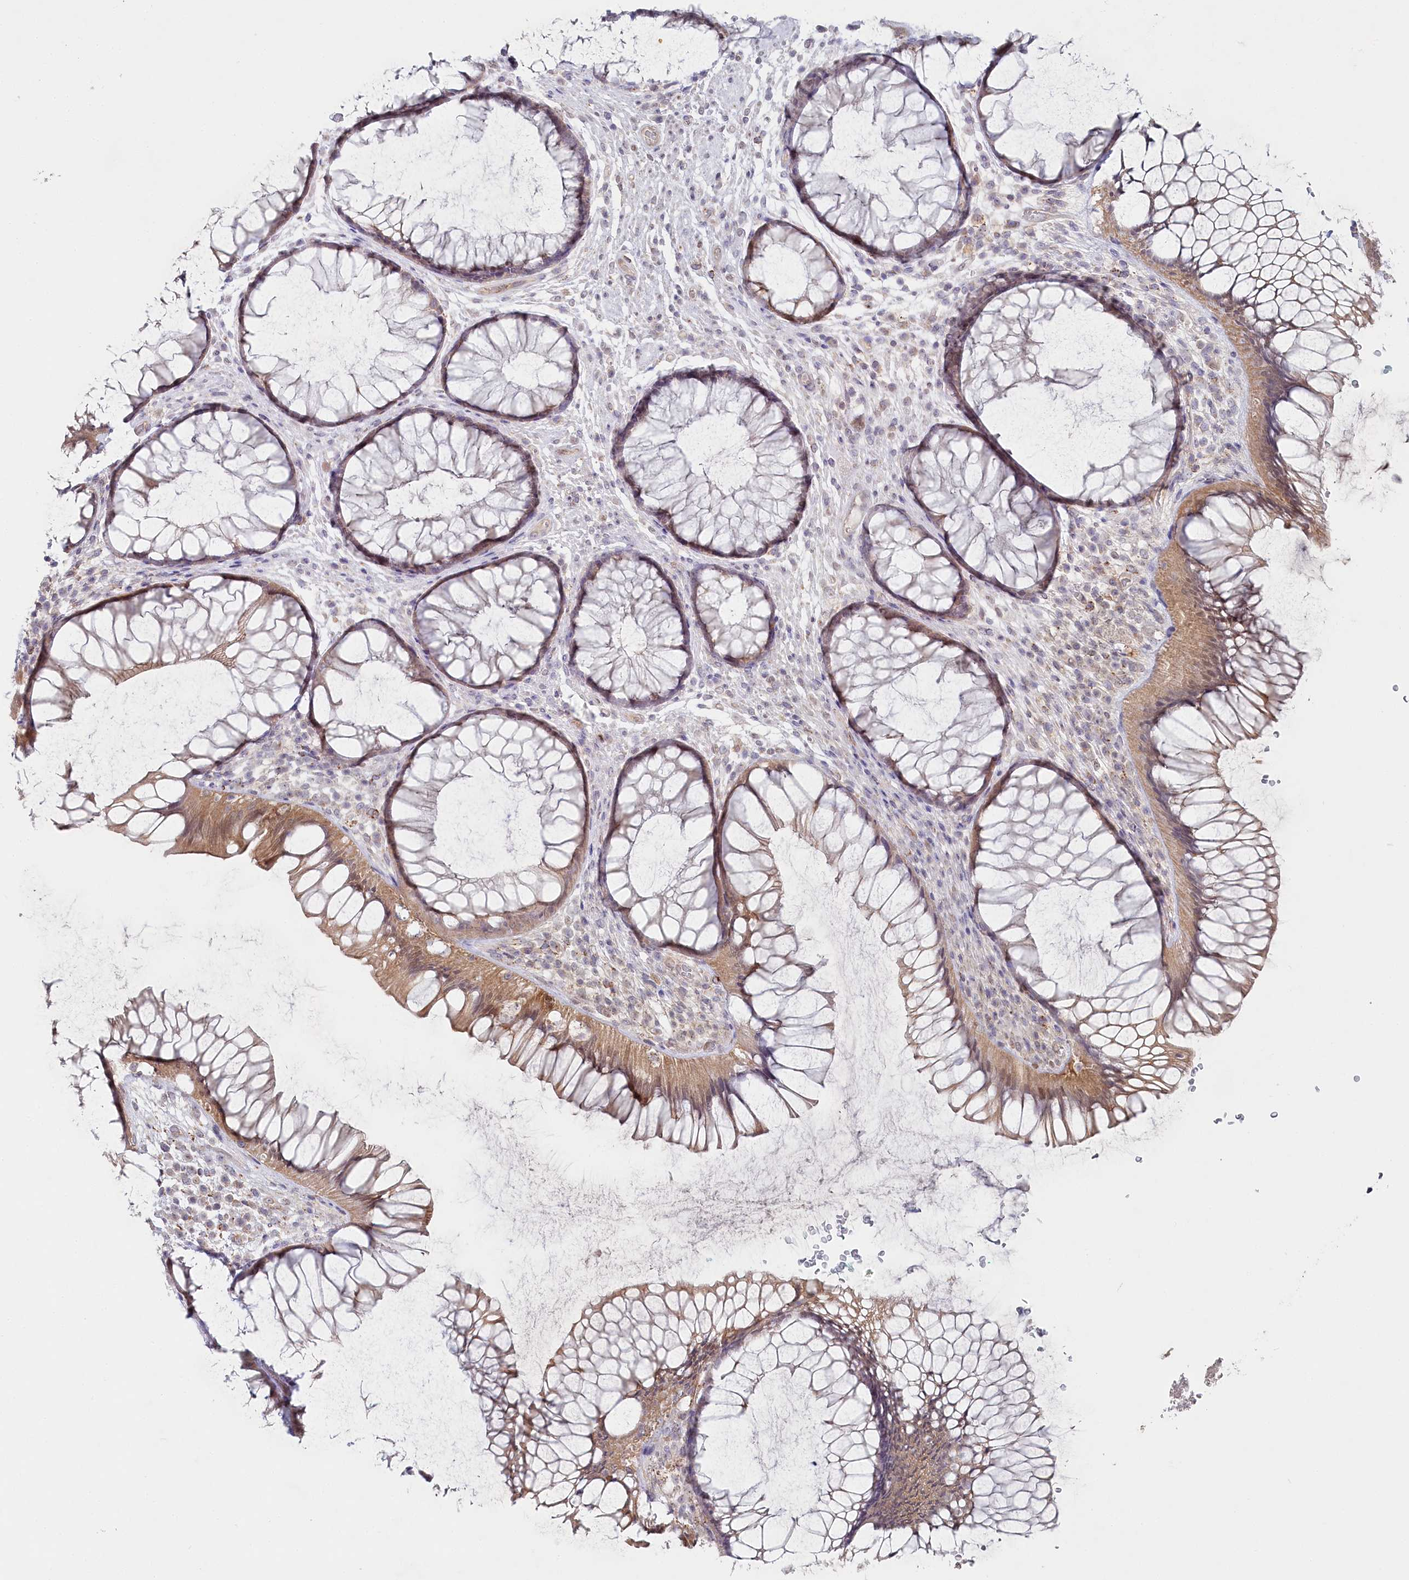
{"staining": {"intensity": "moderate", "quantity": "25%-75%", "location": "cytoplasmic/membranous"}, "tissue": "rectum", "cell_type": "Glandular cells", "image_type": "normal", "snomed": [{"axis": "morphology", "description": "Normal tissue, NOS"}, {"axis": "topography", "description": "Rectum"}], "caption": "Brown immunohistochemical staining in normal rectum shows moderate cytoplasmic/membranous expression in approximately 25%-75% of glandular cells.", "gene": "AAMDC", "patient": {"sex": "male", "age": 51}}